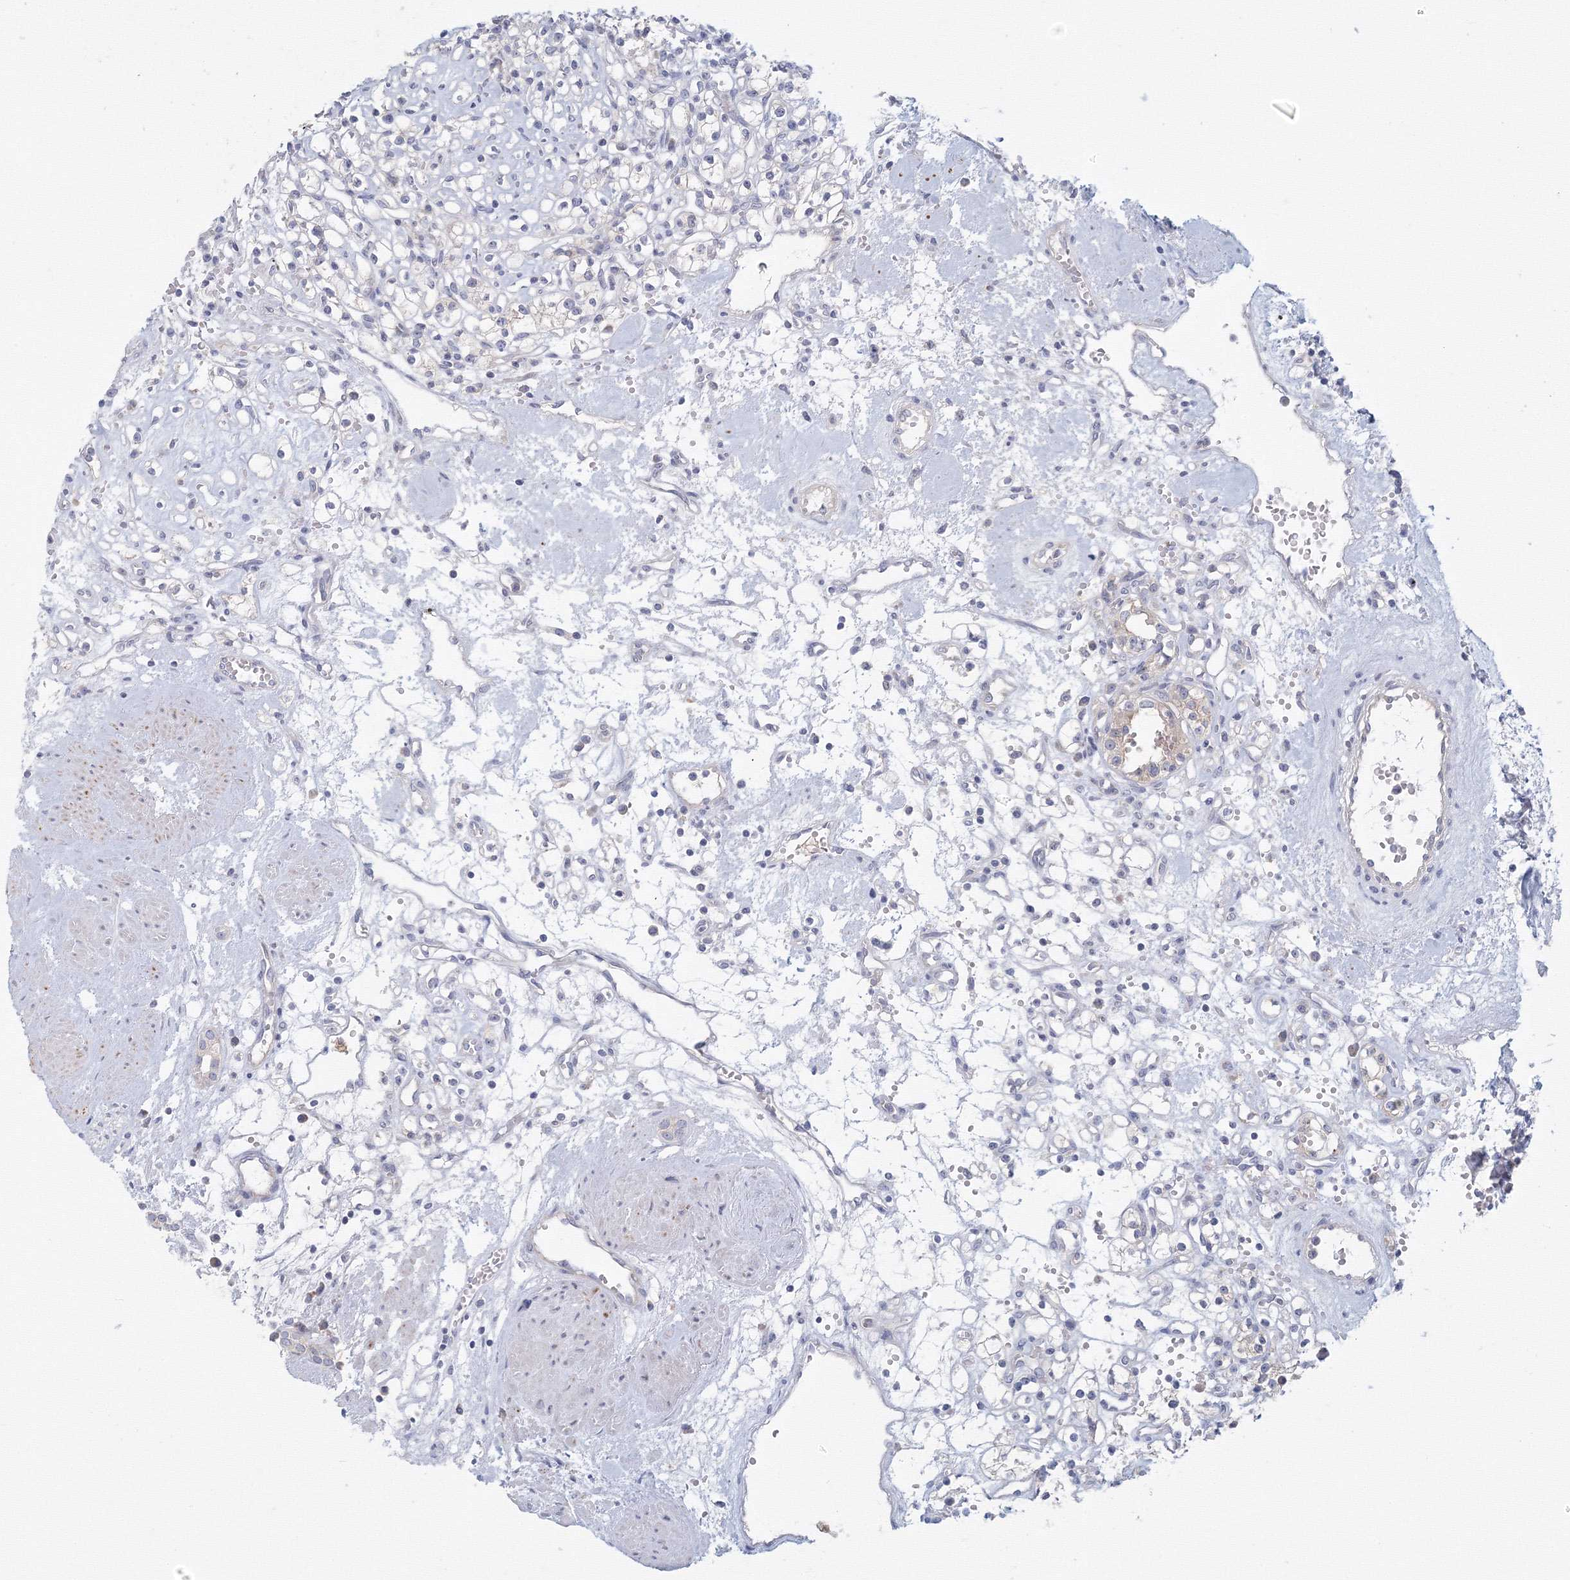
{"staining": {"intensity": "negative", "quantity": "none", "location": "none"}, "tissue": "renal cancer", "cell_type": "Tumor cells", "image_type": "cancer", "snomed": [{"axis": "morphology", "description": "Adenocarcinoma, NOS"}, {"axis": "topography", "description": "Kidney"}], "caption": "Immunohistochemical staining of renal adenocarcinoma demonstrates no significant staining in tumor cells.", "gene": "TACC2", "patient": {"sex": "female", "age": 59}}